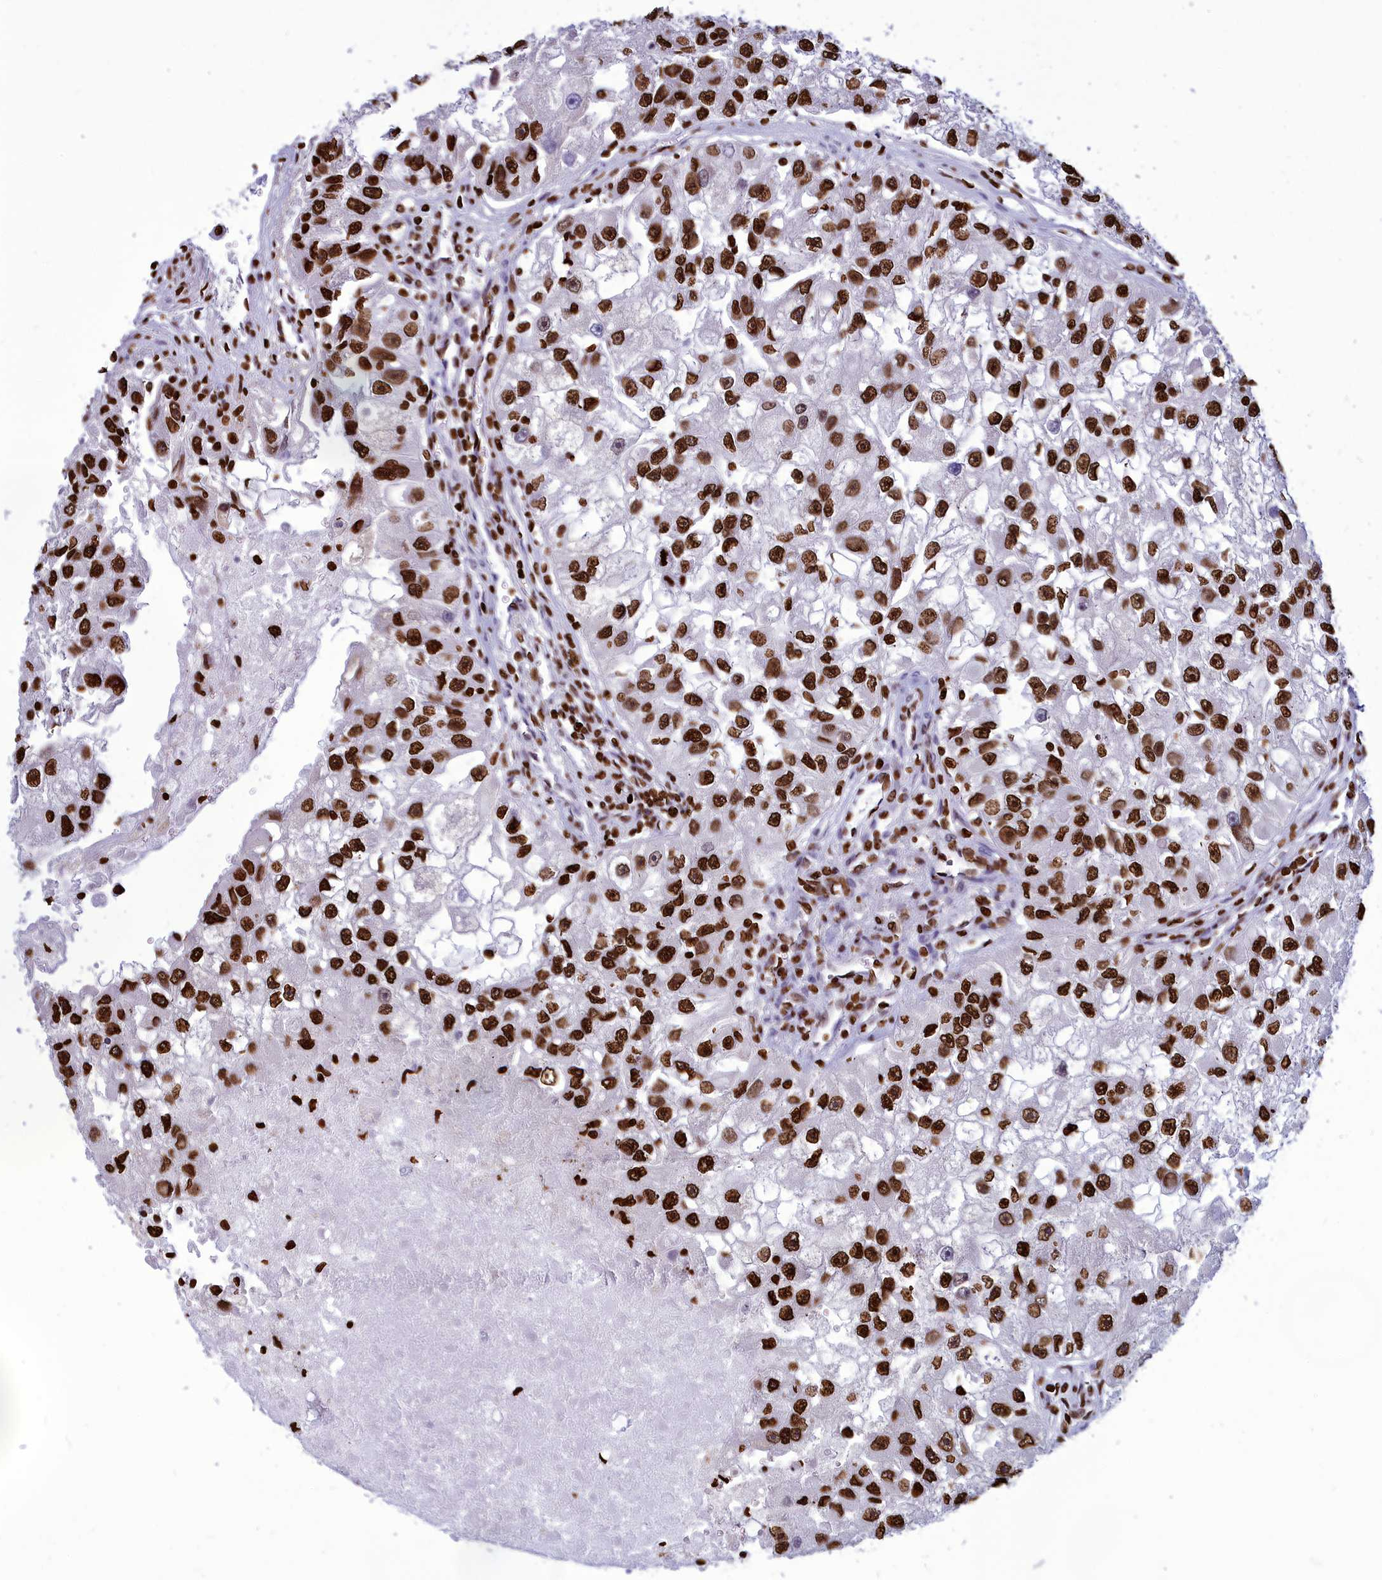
{"staining": {"intensity": "strong", "quantity": ">75%", "location": "nuclear"}, "tissue": "renal cancer", "cell_type": "Tumor cells", "image_type": "cancer", "snomed": [{"axis": "morphology", "description": "Adenocarcinoma, NOS"}, {"axis": "topography", "description": "Kidney"}], "caption": "This is an image of immunohistochemistry (IHC) staining of adenocarcinoma (renal), which shows strong staining in the nuclear of tumor cells.", "gene": "AKAP17A", "patient": {"sex": "male", "age": 63}}